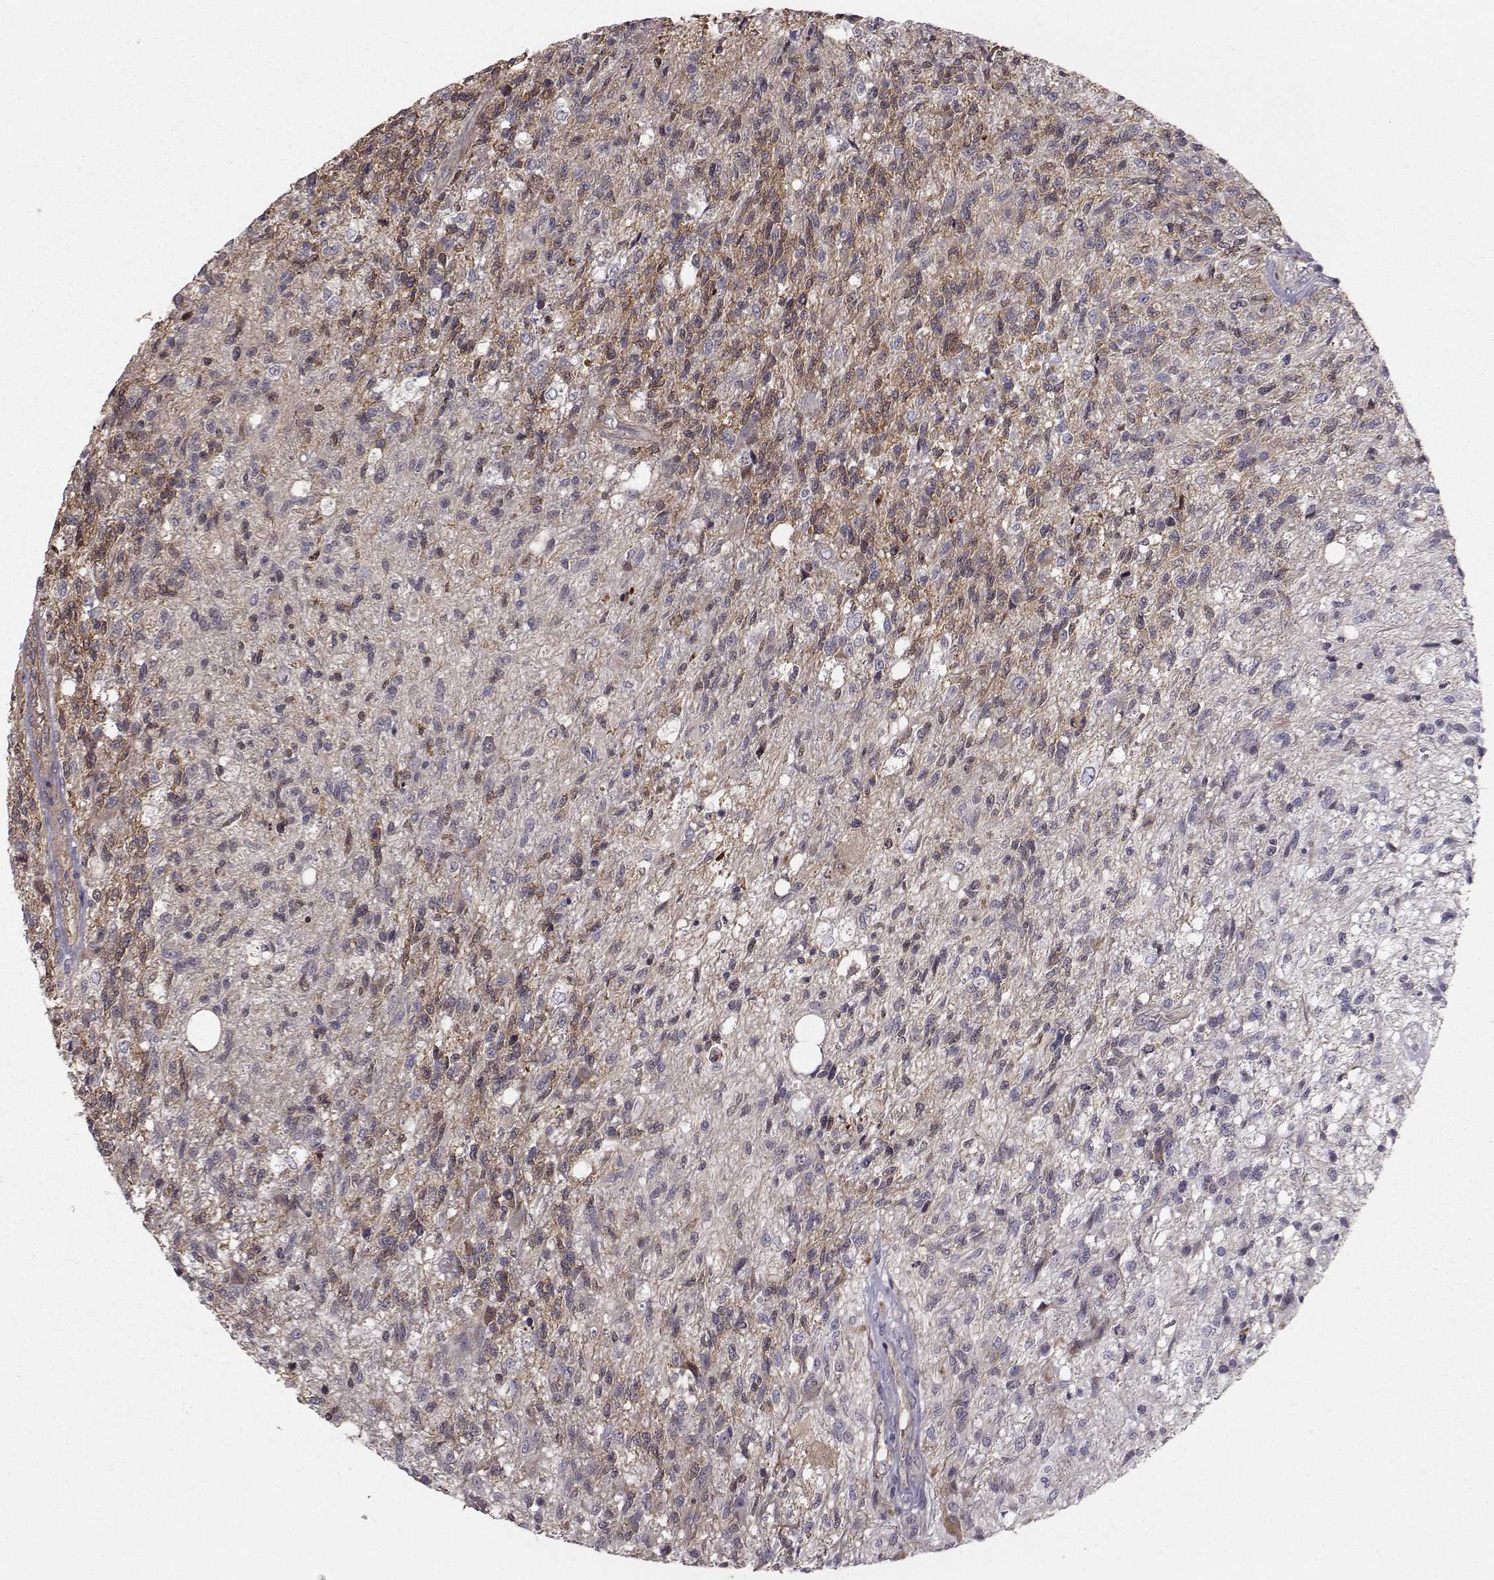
{"staining": {"intensity": "negative", "quantity": "none", "location": "none"}, "tissue": "glioma", "cell_type": "Tumor cells", "image_type": "cancer", "snomed": [{"axis": "morphology", "description": "Glioma, malignant, High grade"}, {"axis": "topography", "description": "Brain"}], "caption": "The immunohistochemistry (IHC) histopathology image has no significant positivity in tumor cells of high-grade glioma (malignant) tissue.", "gene": "HSP90AB1", "patient": {"sex": "male", "age": 56}}